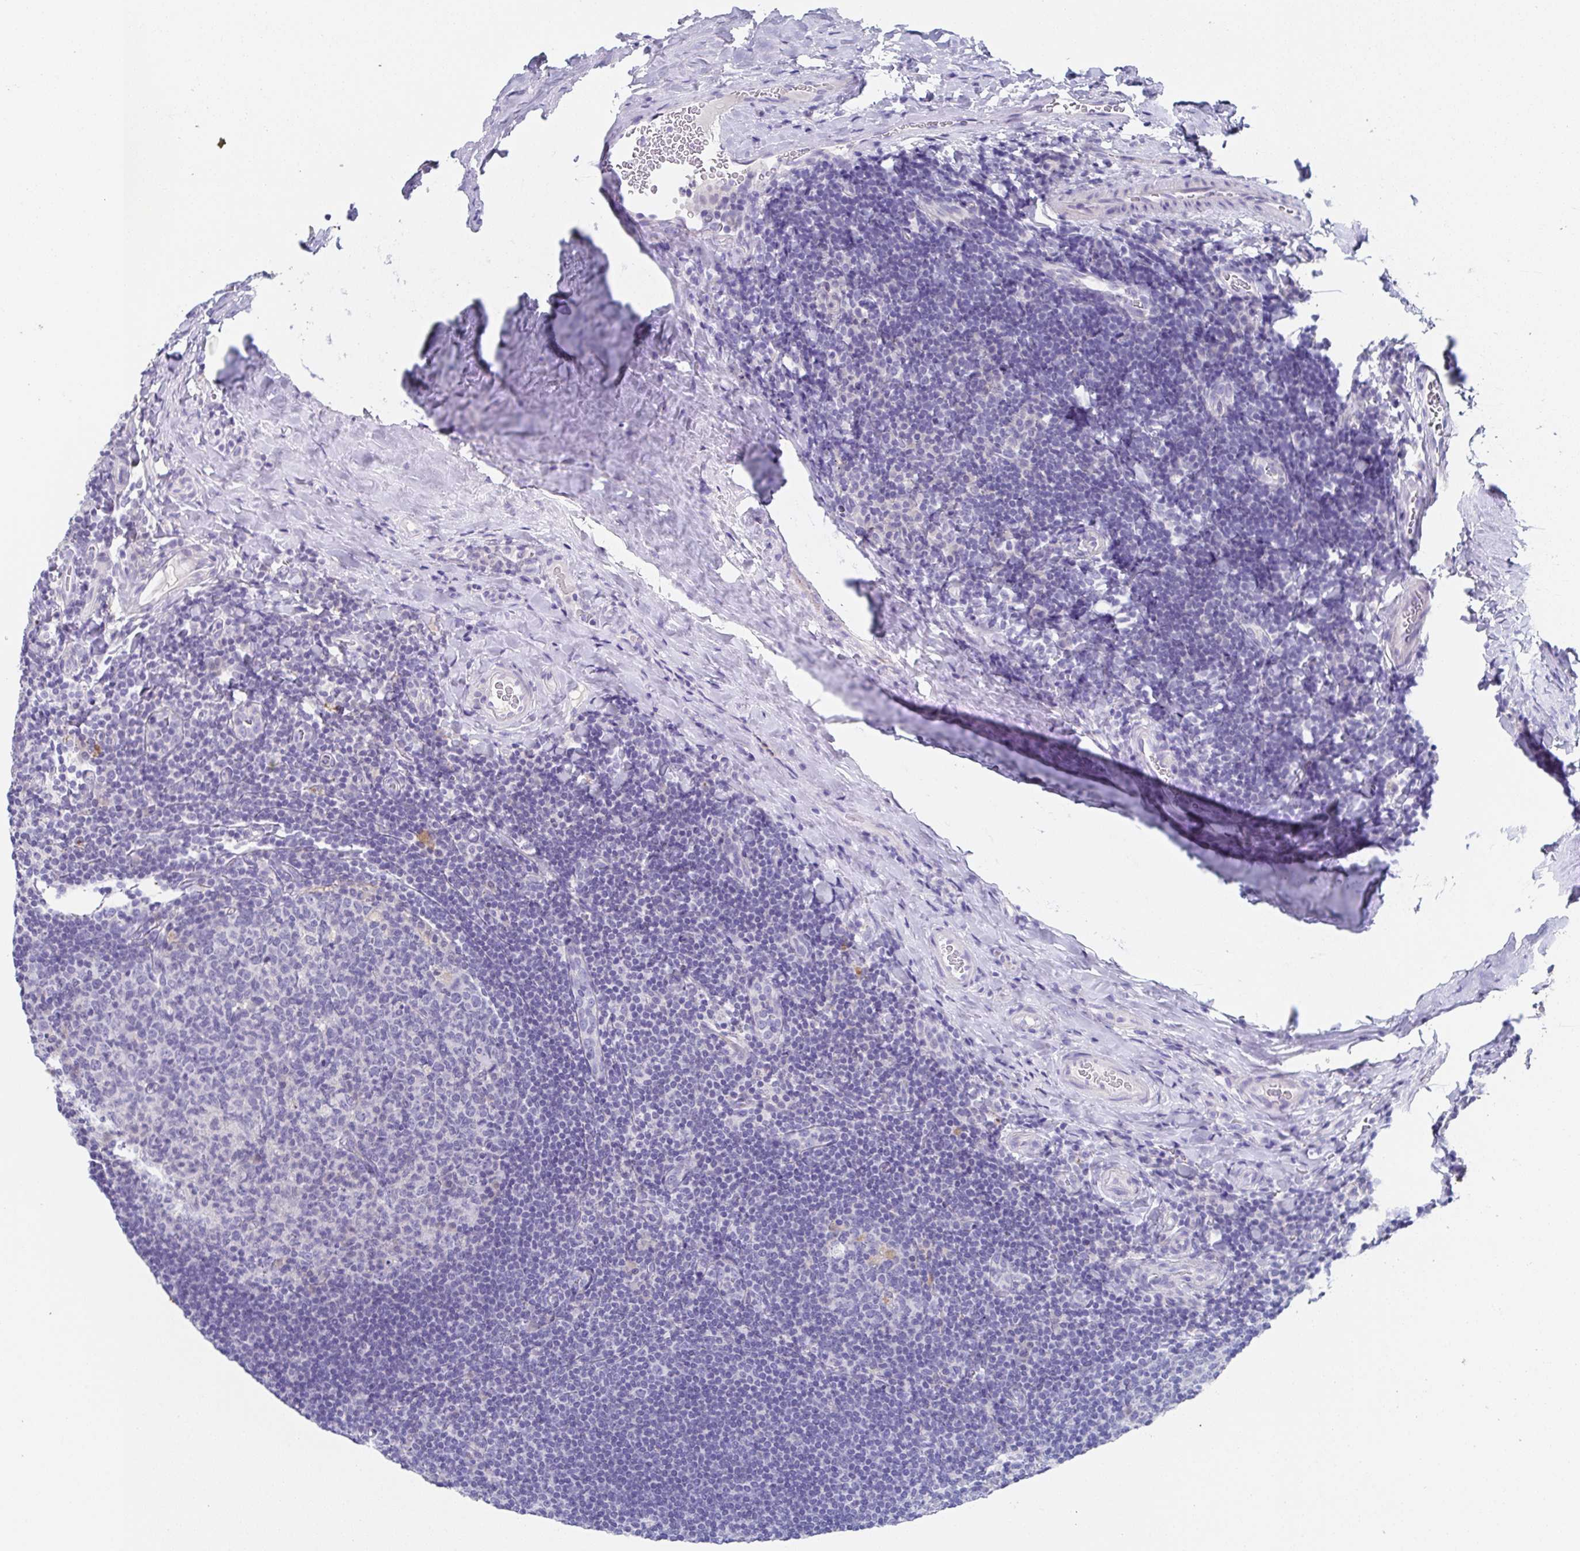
{"staining": {"intensity": "negative", "quantity": "none", "location": "none"}, "tissue": "tonsil", "cell_type": "Germinal center cells", "image_type": "normal", "snomed": [{"axis": "morphology", "description": "Normal tissue, NOS"}, {"axis": "topography", "description": "Tonsil"}], "caption": "IHC image of benign tonsil: tonsil stained with DAB reveals no significant protein staining in germinal center cells.", "gene": "SSC4D", "patient": {"sex": "male", "age": 17}}